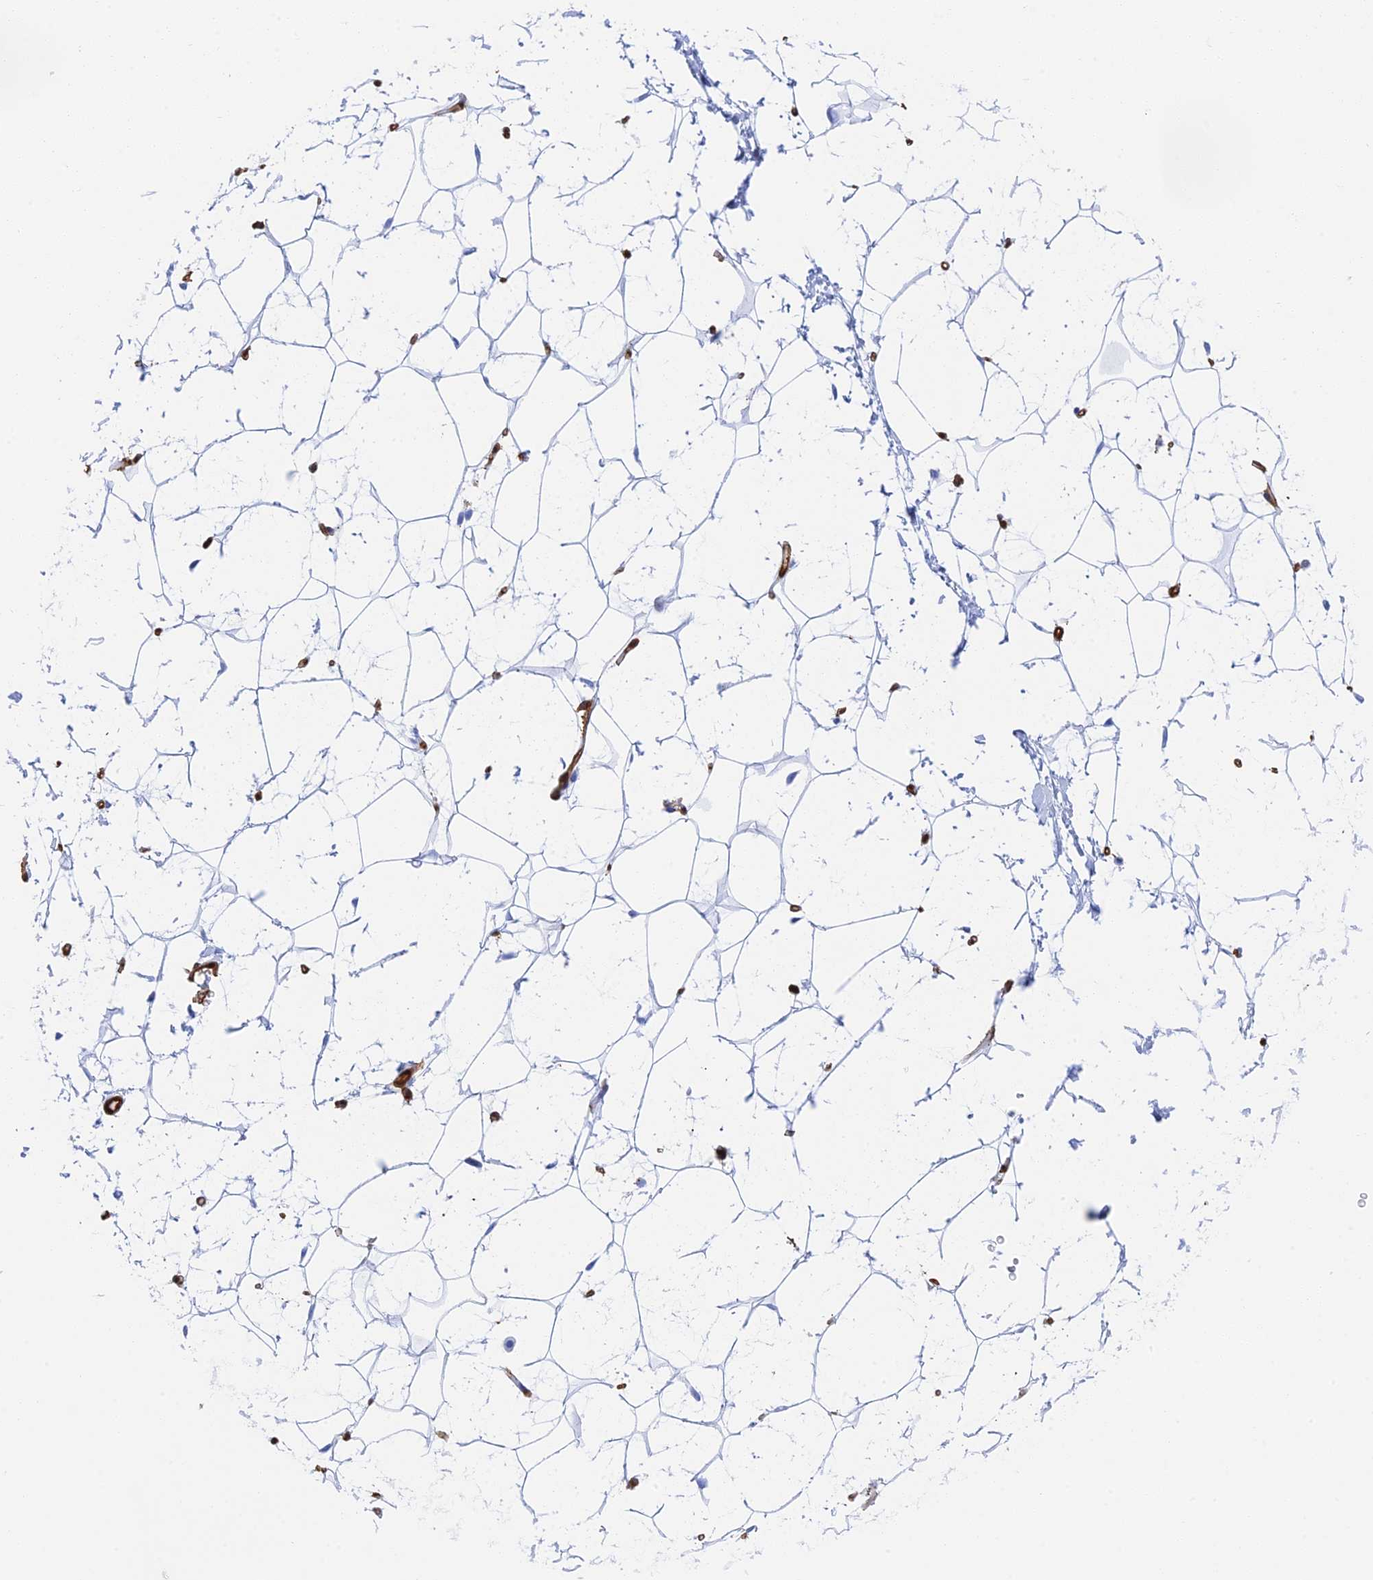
{"staining": {"intensity": "negative", "quantity": "none", "location": "none"}, "tissue": "adipose tissue", "cell_type": "Adipocytes", "image_type": "normal", "snomed": [{"axis": "morphology", "description": "Normal tissue, NOS"}, {"axis": "topography", "description": "Breast"}], "caption": "Immunohistochemical staining of normal adipose tissue displays no significant staining in adipocytes. Nuclei are stained in blue.", "gene": "CRIP2", "patient": {"sex": "female", "age": 26}}